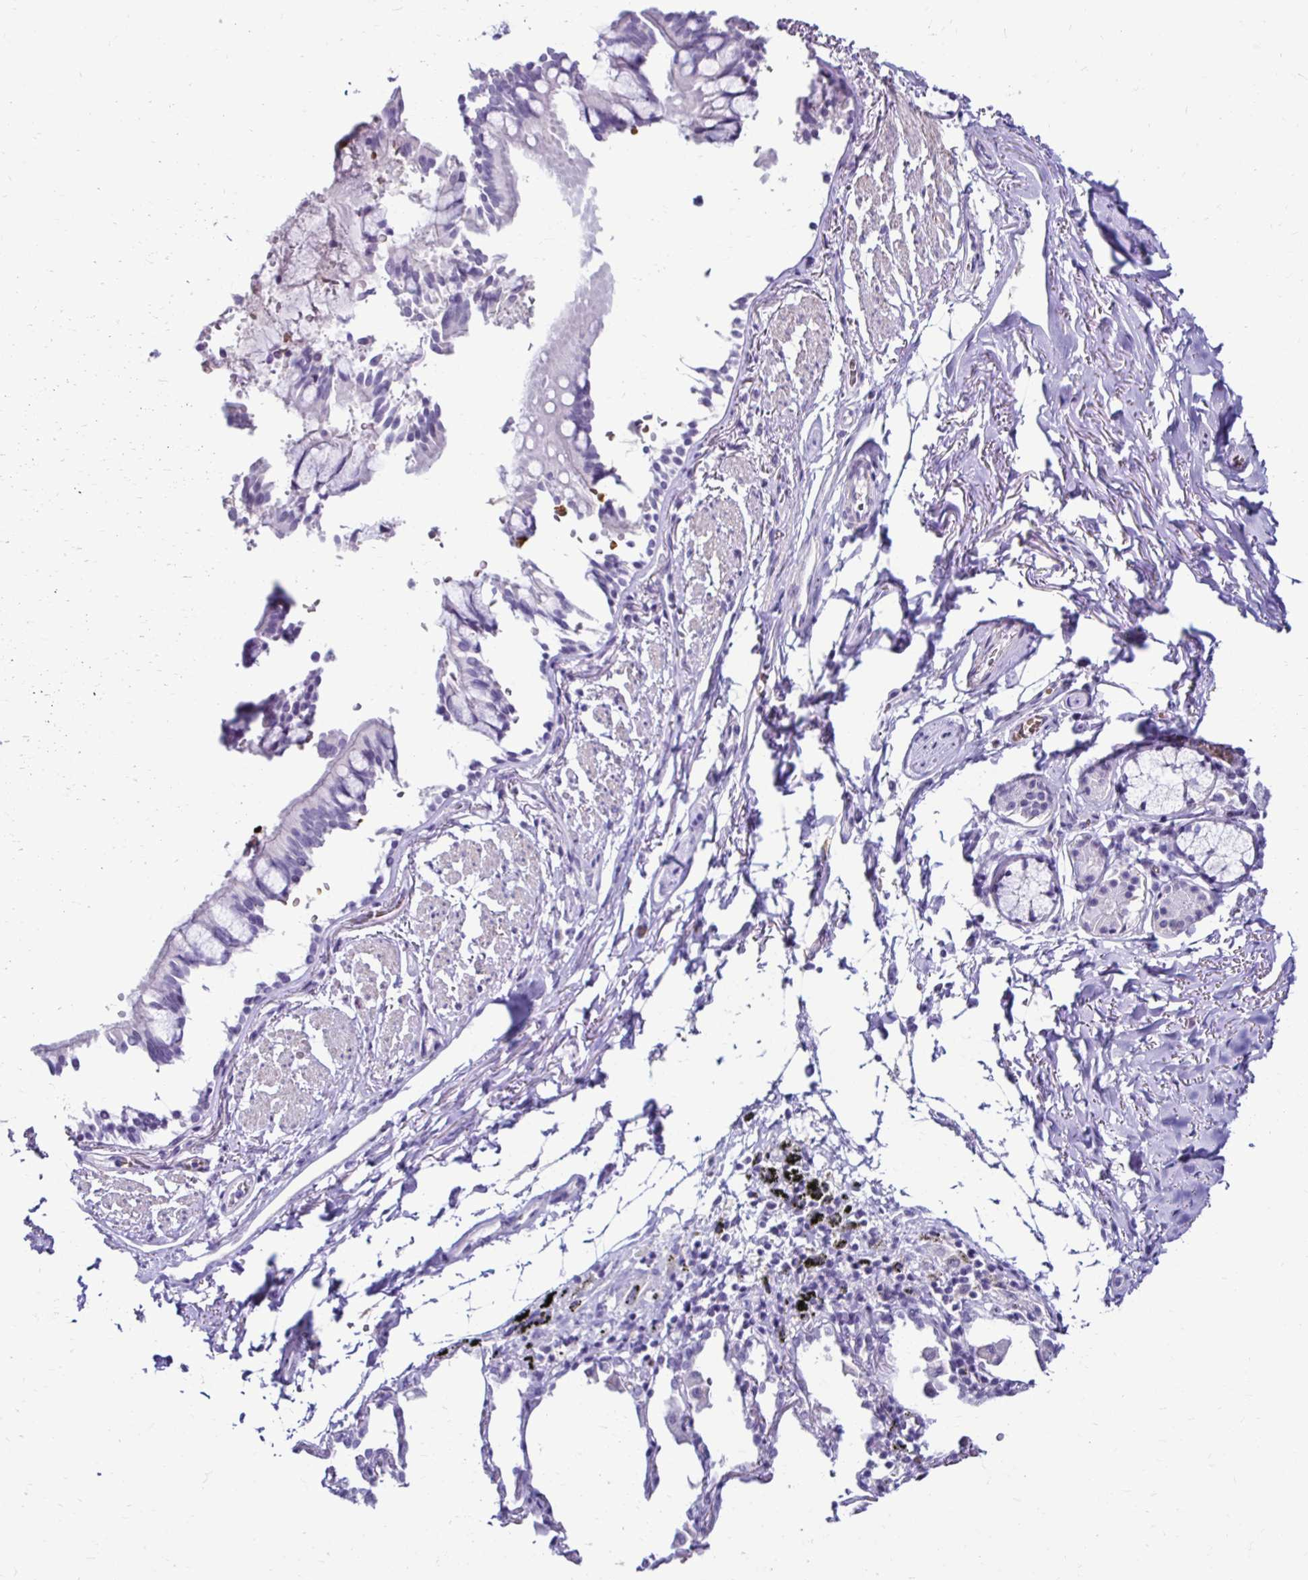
{"staining": {"intensity": "negative", "quantity": "none", "location": "none"}, "tissue": "bronchus", "cell_type": "Respiratory epithelial cells", "image_type": "normal", "snomed": [{"axis": "morphology", "description": "Normal tissue, NOS"}, {"axis": "topography", "description": "Bronchus"}], "caption": "High magnification brightfield microscopy of benign bronchus stained with DAB (3,3'-diaminobenzidine) (brown) and counterstained with hematoxylin (blue): respiratory epithelial cells show no significant positivity. (Stains: DAB immunohistochemistry (IHC) with hematoxylin counter stain, Microscopy: brightfield microscopy at high magnification).", "gene": "RHBDL3", "patient": {"sex": "male", "age": 70}}